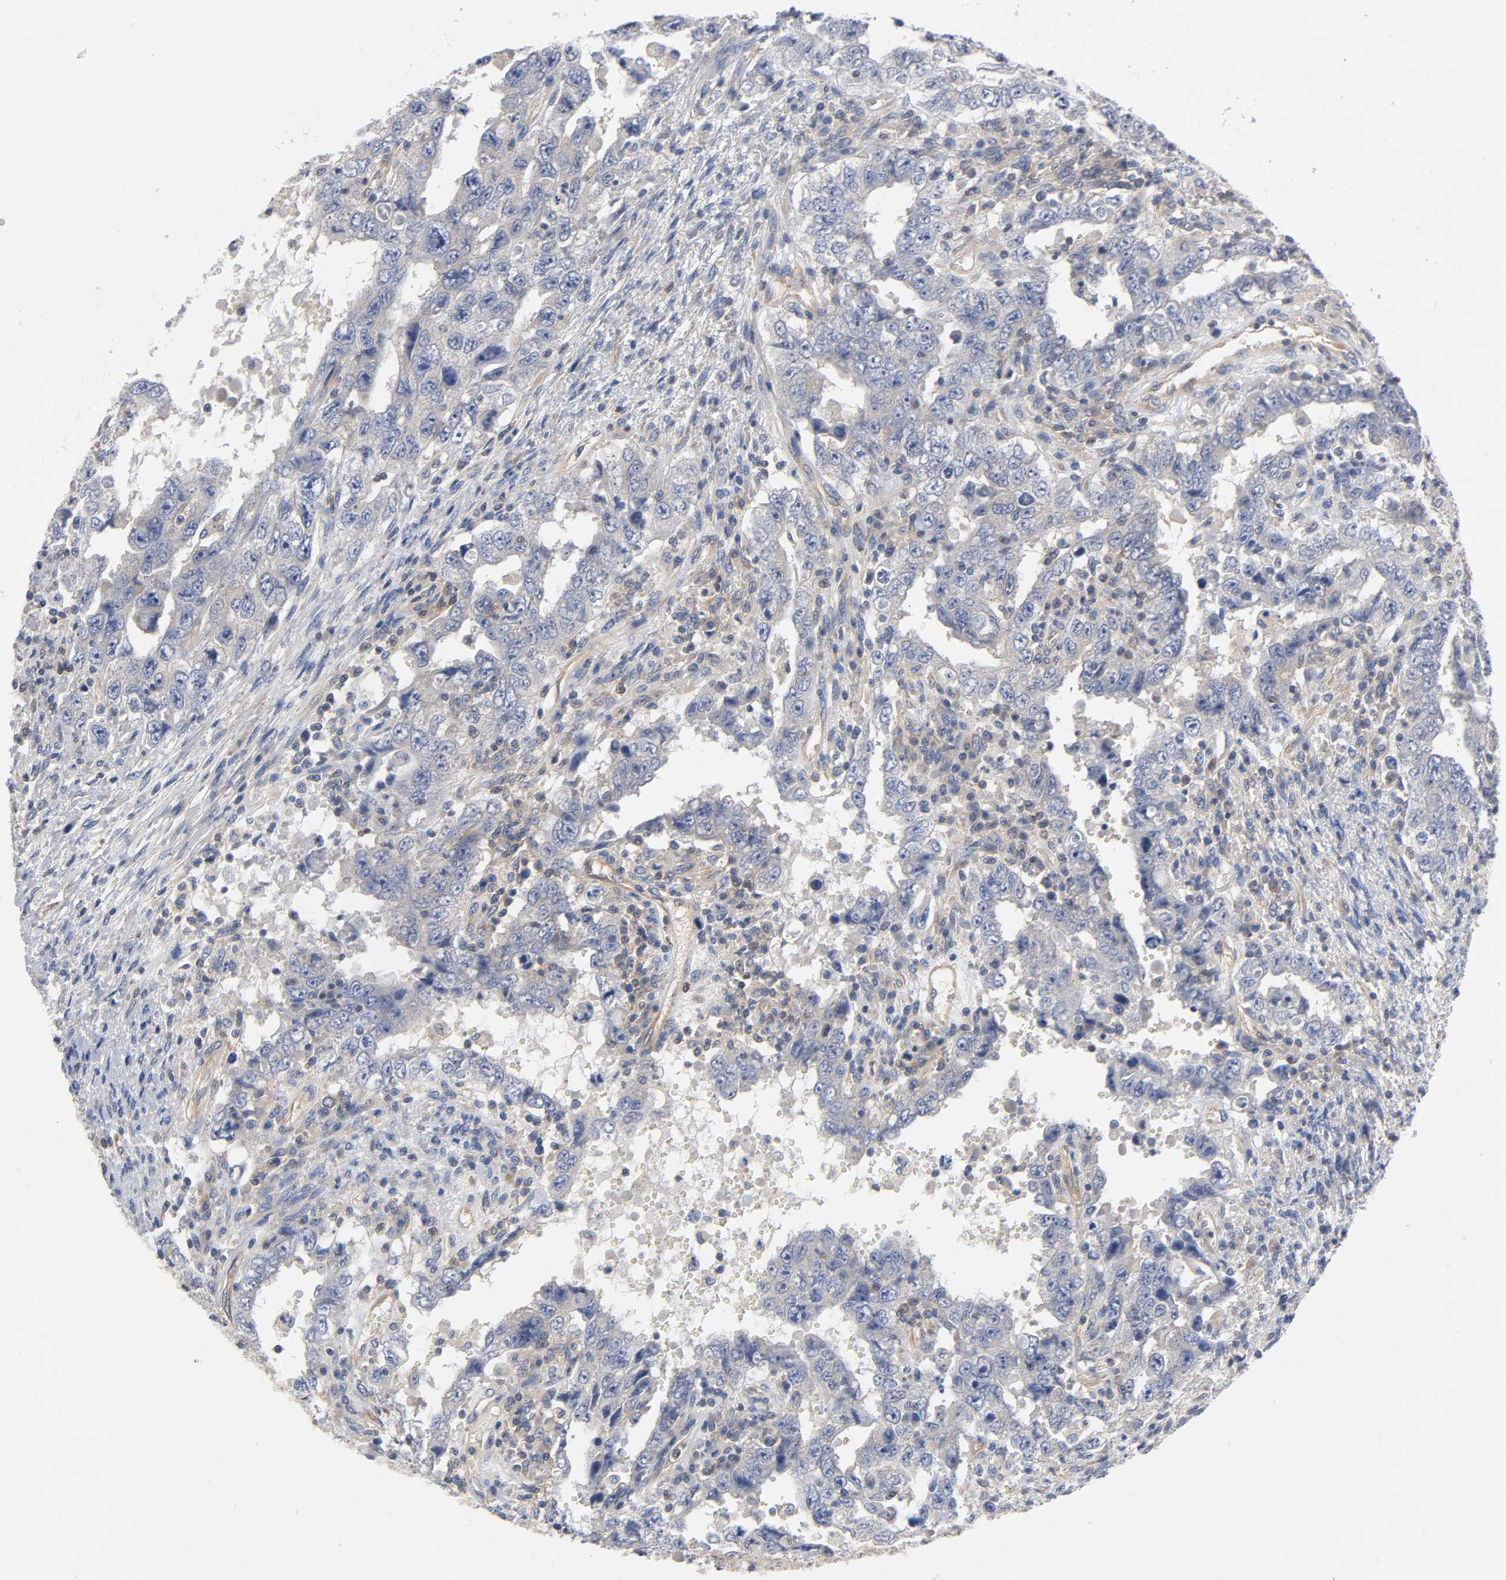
{"staining": {"intensity": "weak", "quantity": "25%-75%", "location": "cytoplasmic/membranous"}, "tissue": "testis cancer", "cell_type": "Tumor cells", "image_type": "cancer", "snomed": [{"axis": "morphology", "description": "Carcinoma, Embryonal, NOS"}, {"axis": "topography", "description": "Testis"}], "caption": "Immunohistochemistry (DAB) staining of human embryonal carcinoma (testis) reveals weak cytoplasmic/membranous protein staining in approximately 25%-75% of tumor cells.", "gene": "PRKAB1", "patient": {"sex": "male", "age": 26}}